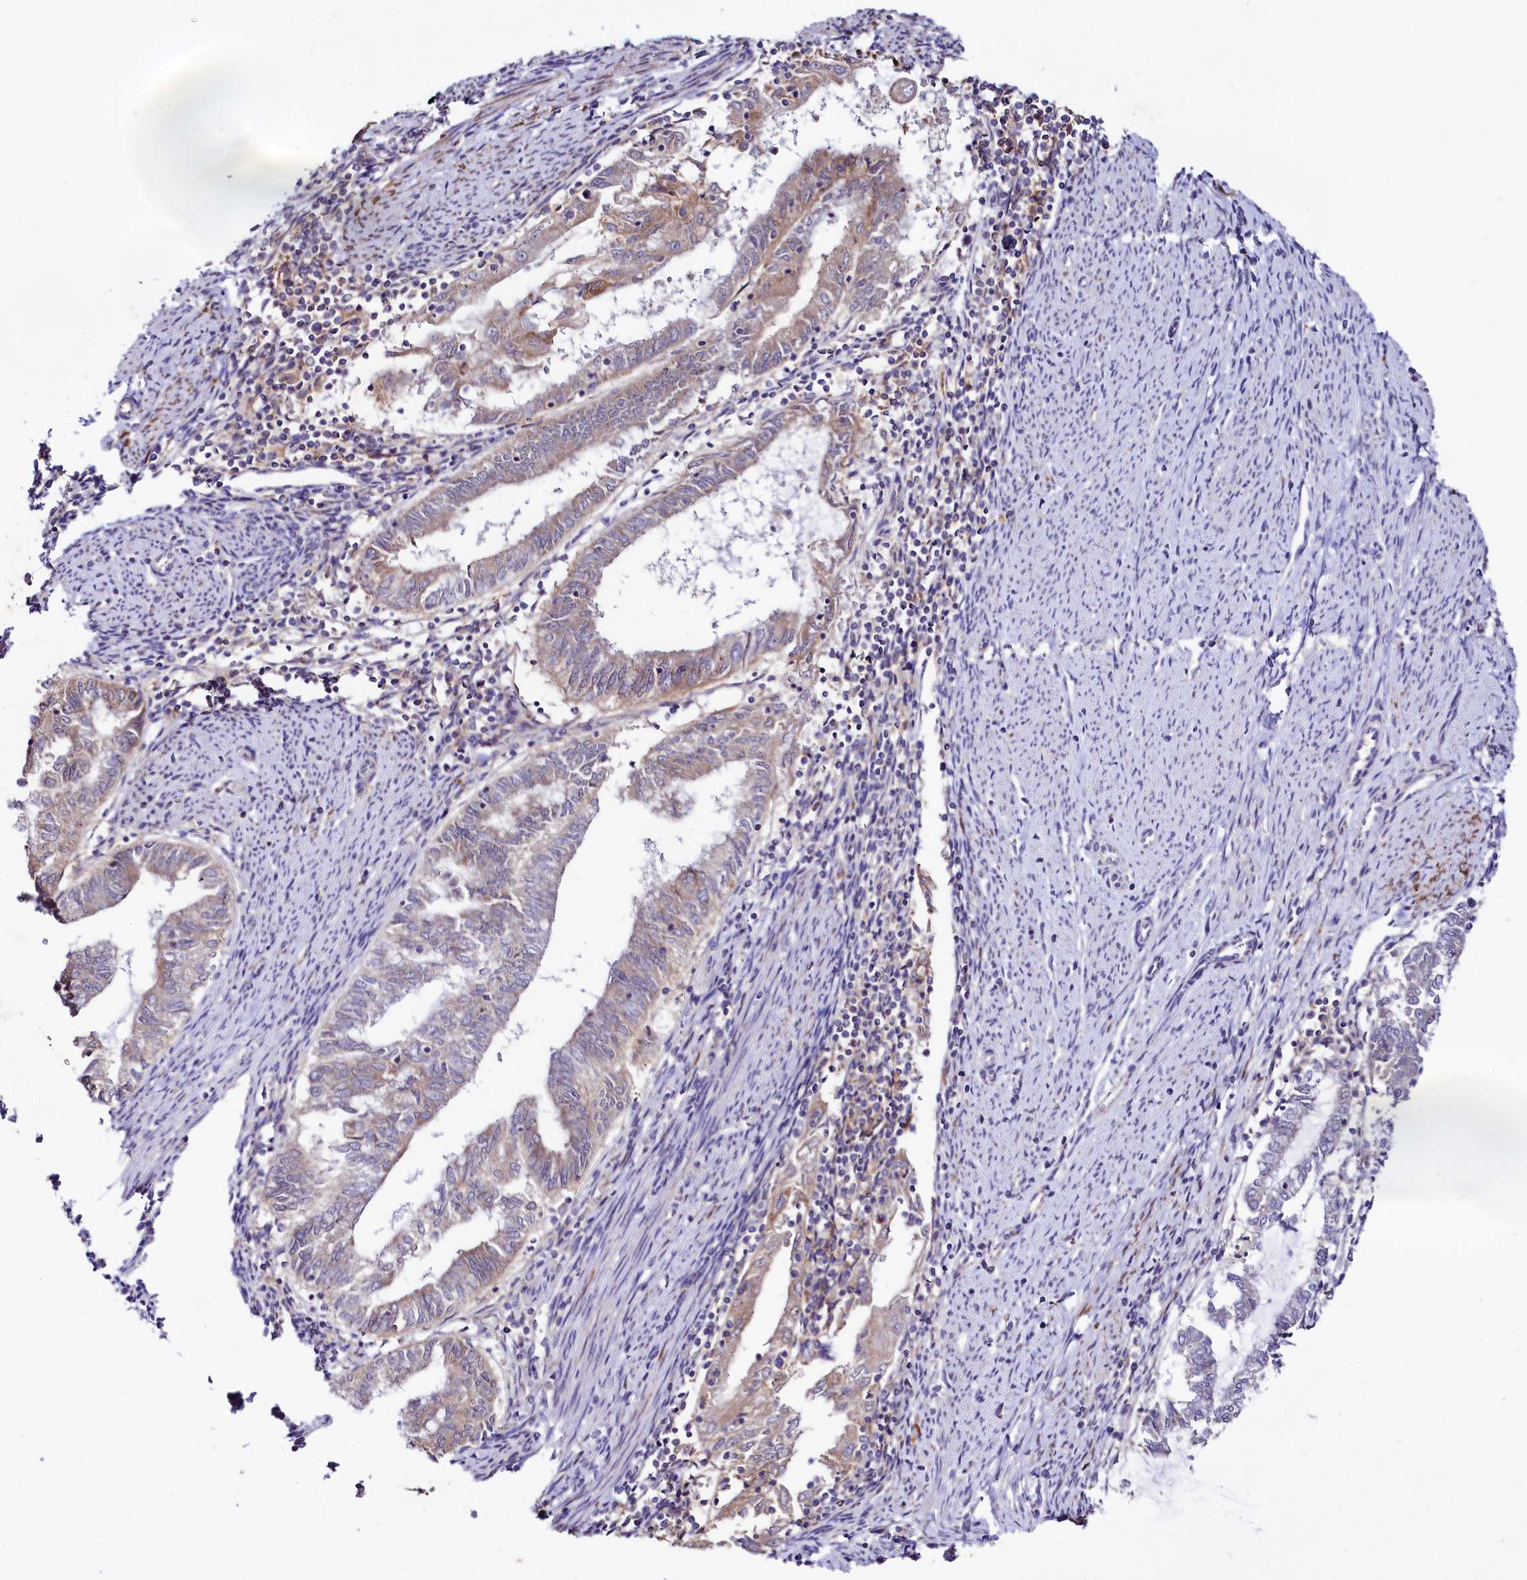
{"staining": {"intensity": "weak", "quantity": "25%-75%", "location": "cytoplasmic/membranous"}, "tissue": "endometrial cancer", "cell_type": "Tumor cells", "image_type": "cancer", "snomed": [{"axis": "morphology", "description": "Adenocarcinoma, NOS"}, {"axis": "topography", "description": "Endometrium"}], "caption": "Endometrial cancer was stained to show a protein in brown. There is low levels of weak cytoplasmic/membranous expression in about 25%-75% of tumor cells.", "gene": "CEP295", "patient": {"sex": "female", "age": 79}}